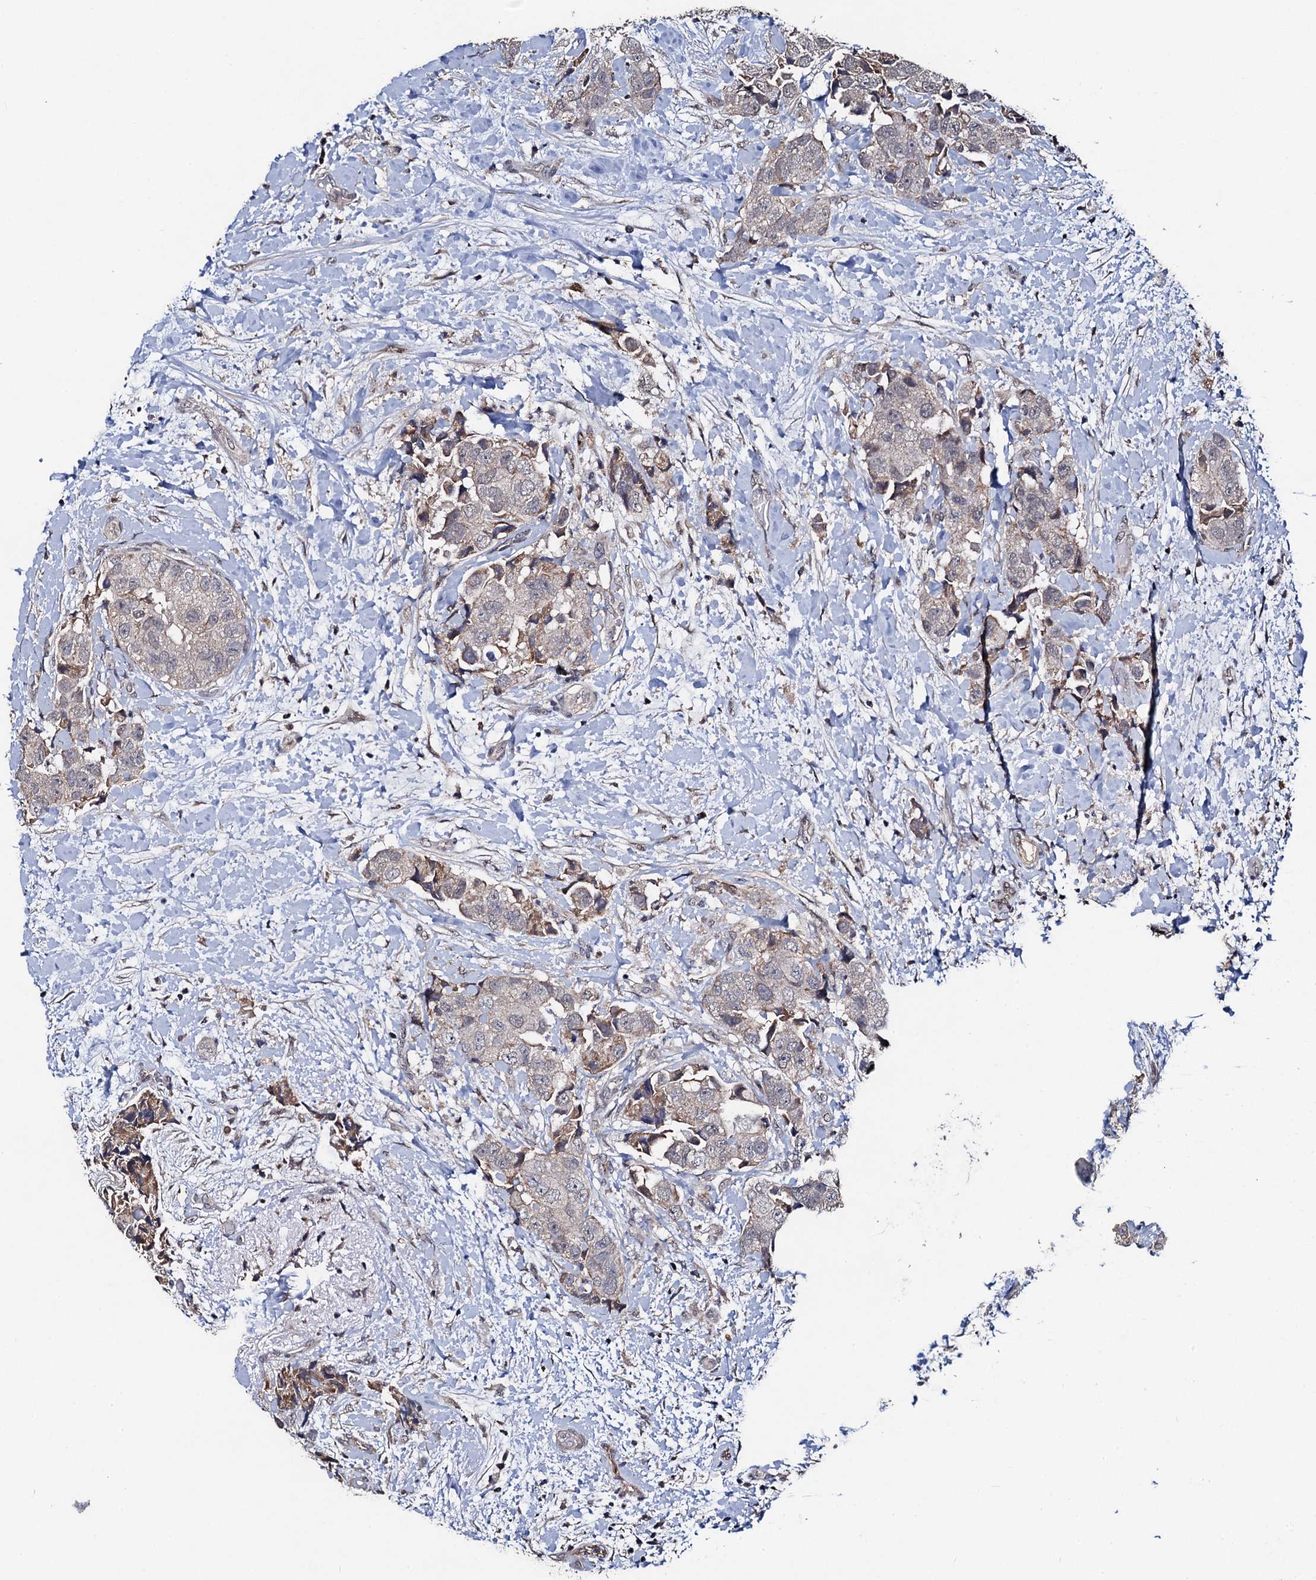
{"staining": {"intensity": "negative", "quantity": "none", "location": "none"}, "tissue": "breast cancer", "cell_type": "Tumor cells", "image_type": "cancer", "snomed": [{"axis": "morphology", "description": "Normal tissue, NOS"}, {"axis": "morphology", "description": "Duct carcinoma"}, {"axis": "topography", "description": "Breast"}], "caption": "High magnification brightfield microscopy of breast cancer (infiltrating ductal carcinoma) stained with DAB (3,3'-diaminobenzidine) (brown) and counterstained with hematoxylin (blue): tumor cells show no significant staining.", "gene": "PPTC7", "patient": {"sex": "female", "age": 62}}